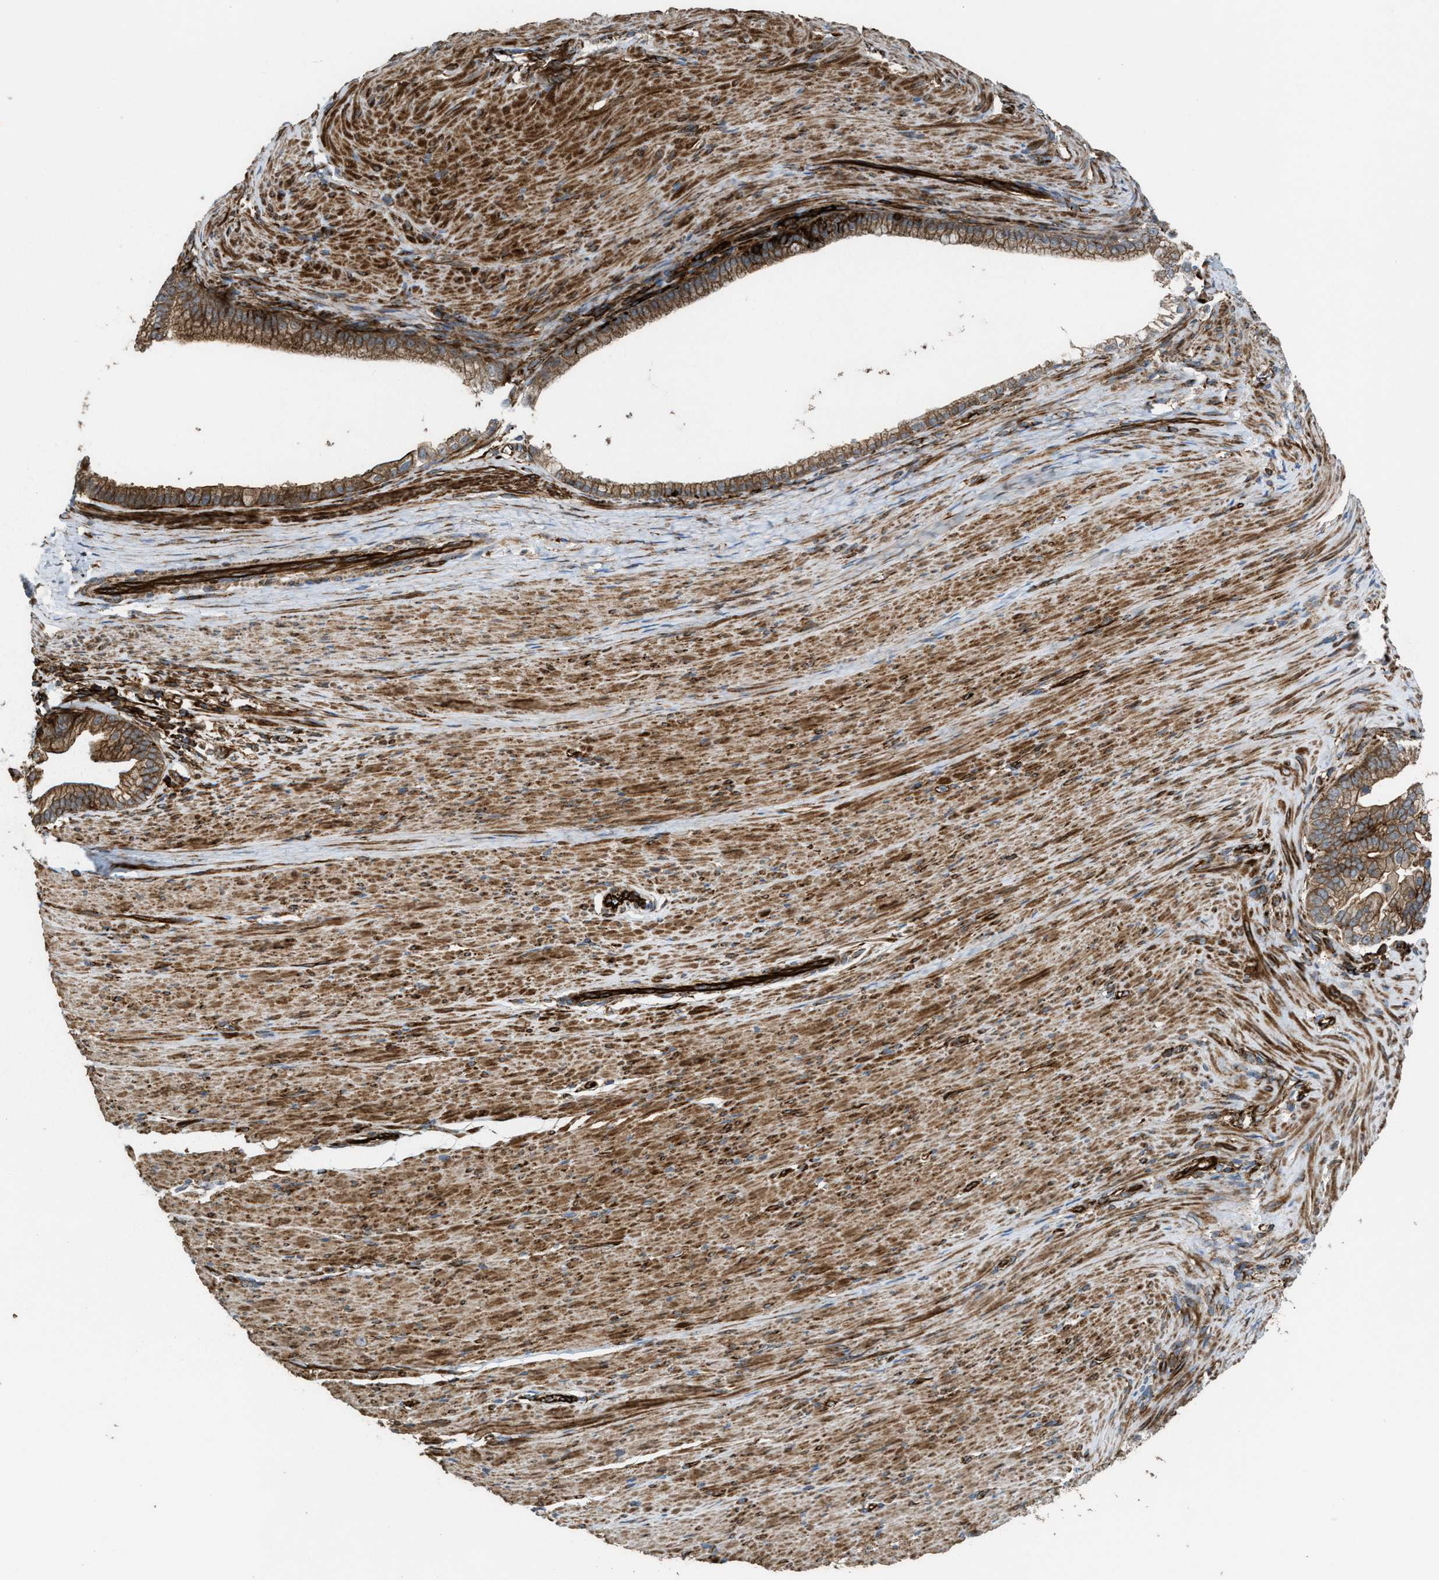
{"staining": {"intensity": "moderate", "quantity": ">75%", "location": "cytoplasmic/membranous"}, "tissue": "pancreatic cancer", "cell_type": "Tumor cells", "image_type": "cancer", "snomed": [{"axis": "morphology", "description": "Adenocarcinoma, NOS"}, {"axis": "topography", "description": "Pancreas"}], "caption": "Immunohistochemical staining of pancreatic adenocarcinoma exhibits moderate cytoplasmic/membranous protein expression in about >75% of tumor cells.", "gene": "EGLN1", "patient": {"sex": "male", "age": 69}}